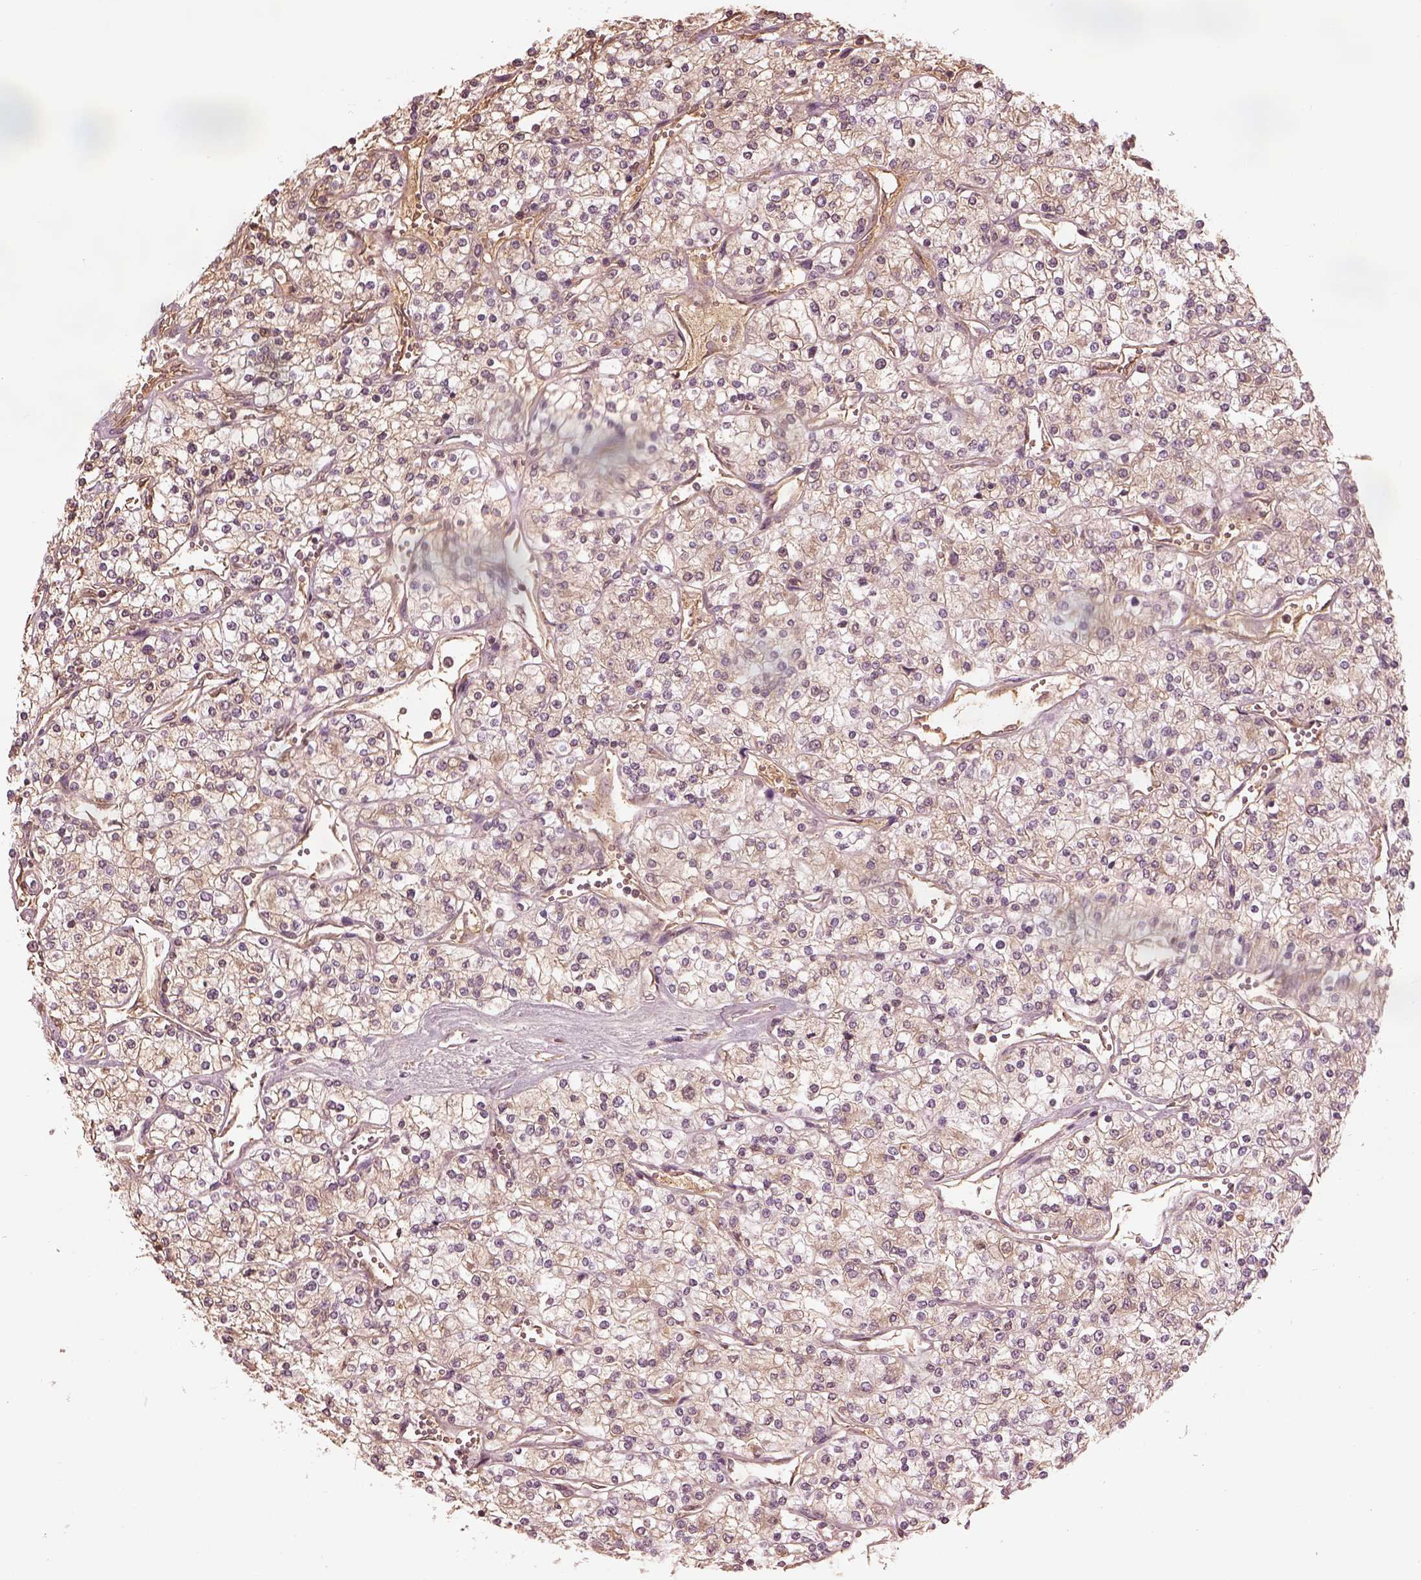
{"staining": {"intensity": "negative", "quantity": "none", "location": "none"}, "tissue": "renal cancer", "cell_type": "Tumor cells", "image_type": "cancer", "snomed": [{"axis": "morphology", "description": "Adenocarcinoma, NOS"}, {"axis": "topography", "description": "Kidney"}], "caption": "A photomicrograph of human renal cancer (adenocarcinoma) is negative for staining in tumor cells.", "gene": "CALR3", "patient": {"sex": "male", "age": 80}}